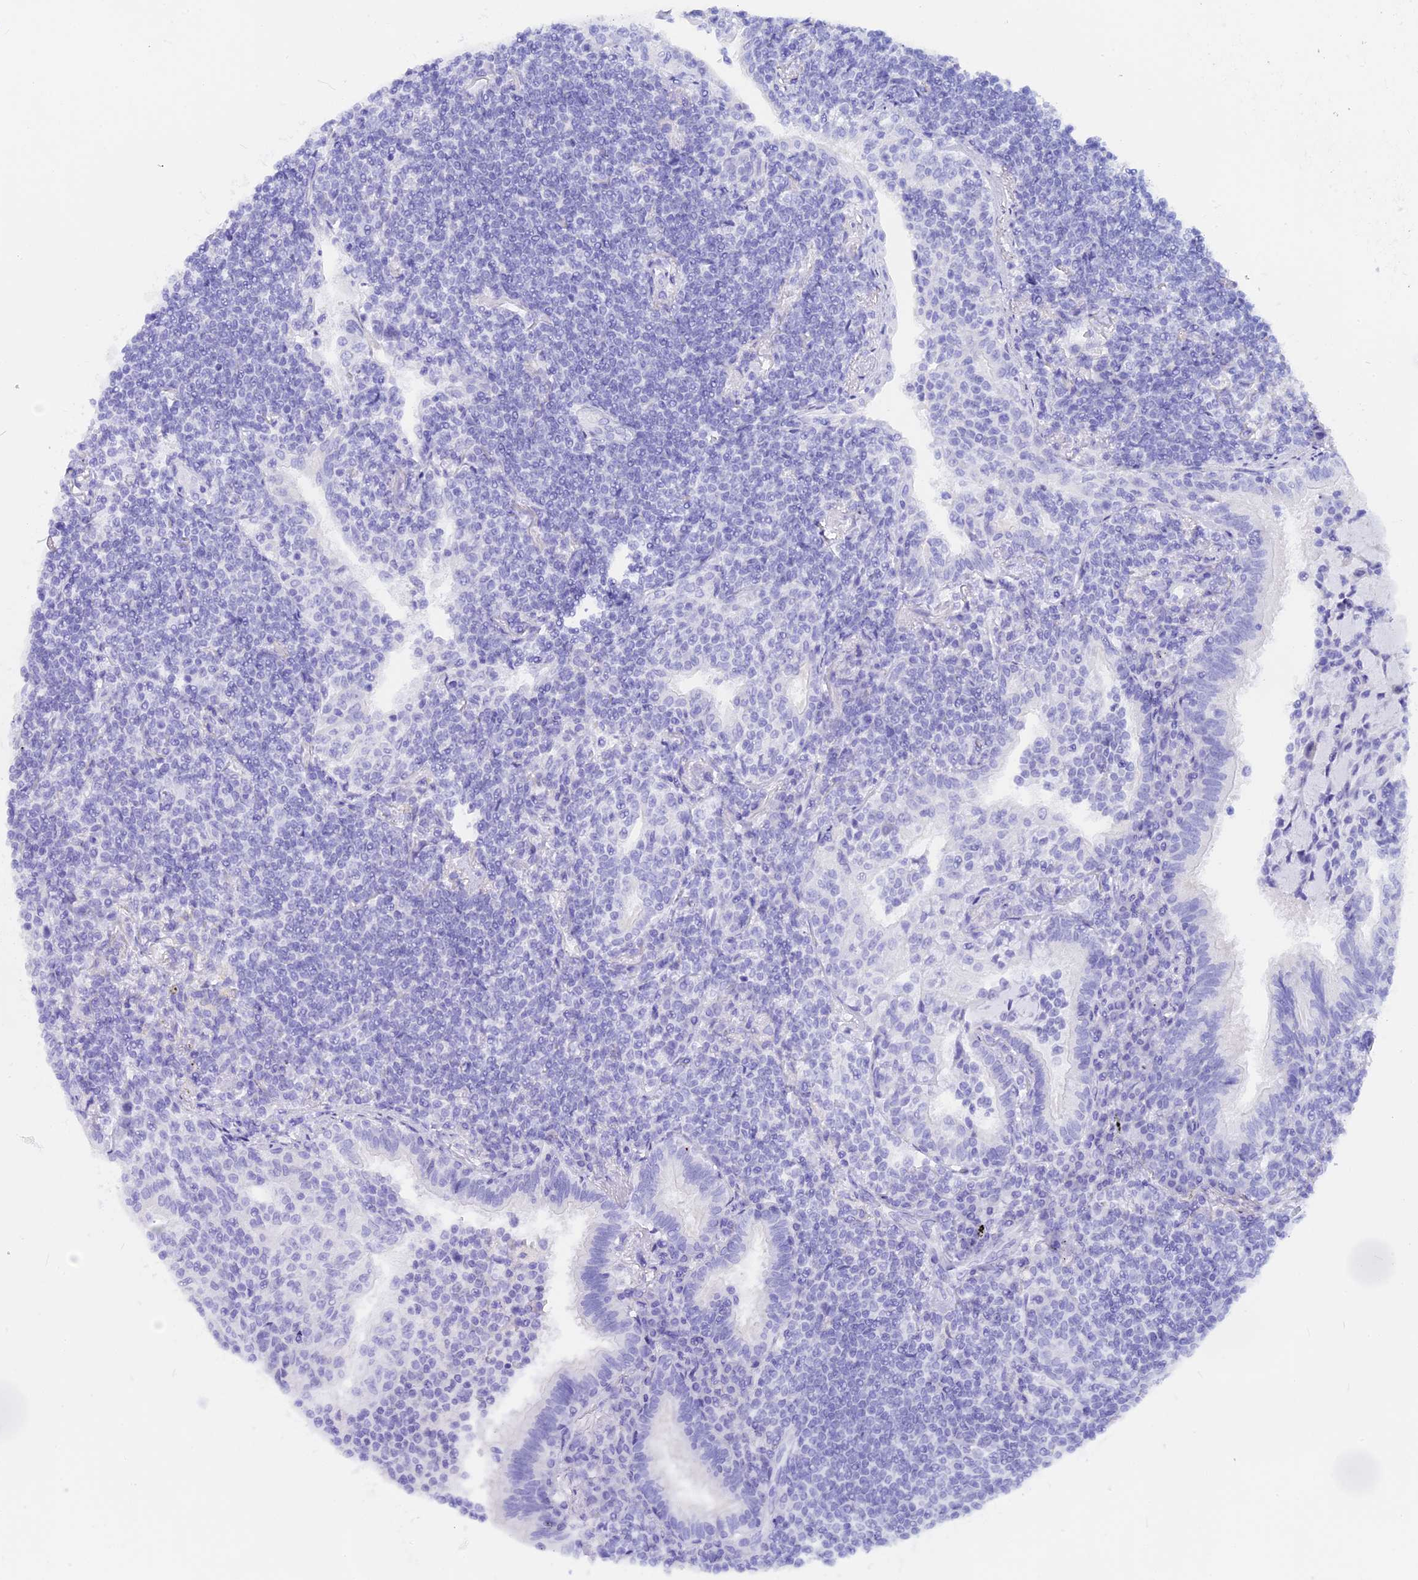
{"staining": {"intensity": "negative", "quantity": "none", "location": "none"}, "tissue": "lymphoma", "cell_type": "Tumor cells", "image_type": "cancer", "snomed": [{"axis": "morphology", "description": "Malignant lymphoma, non-Hodgkin's type, Low grade"}, {"axis": "topography", "description": "Lung"}], "caption": "Immunohistochemistry (IHC) of lymphoma exhibits no staining in tumor cells. (DAB IHC, high magnification).", "gene": "ISCA1", "patient": {"sex": "female", "age": 71}}